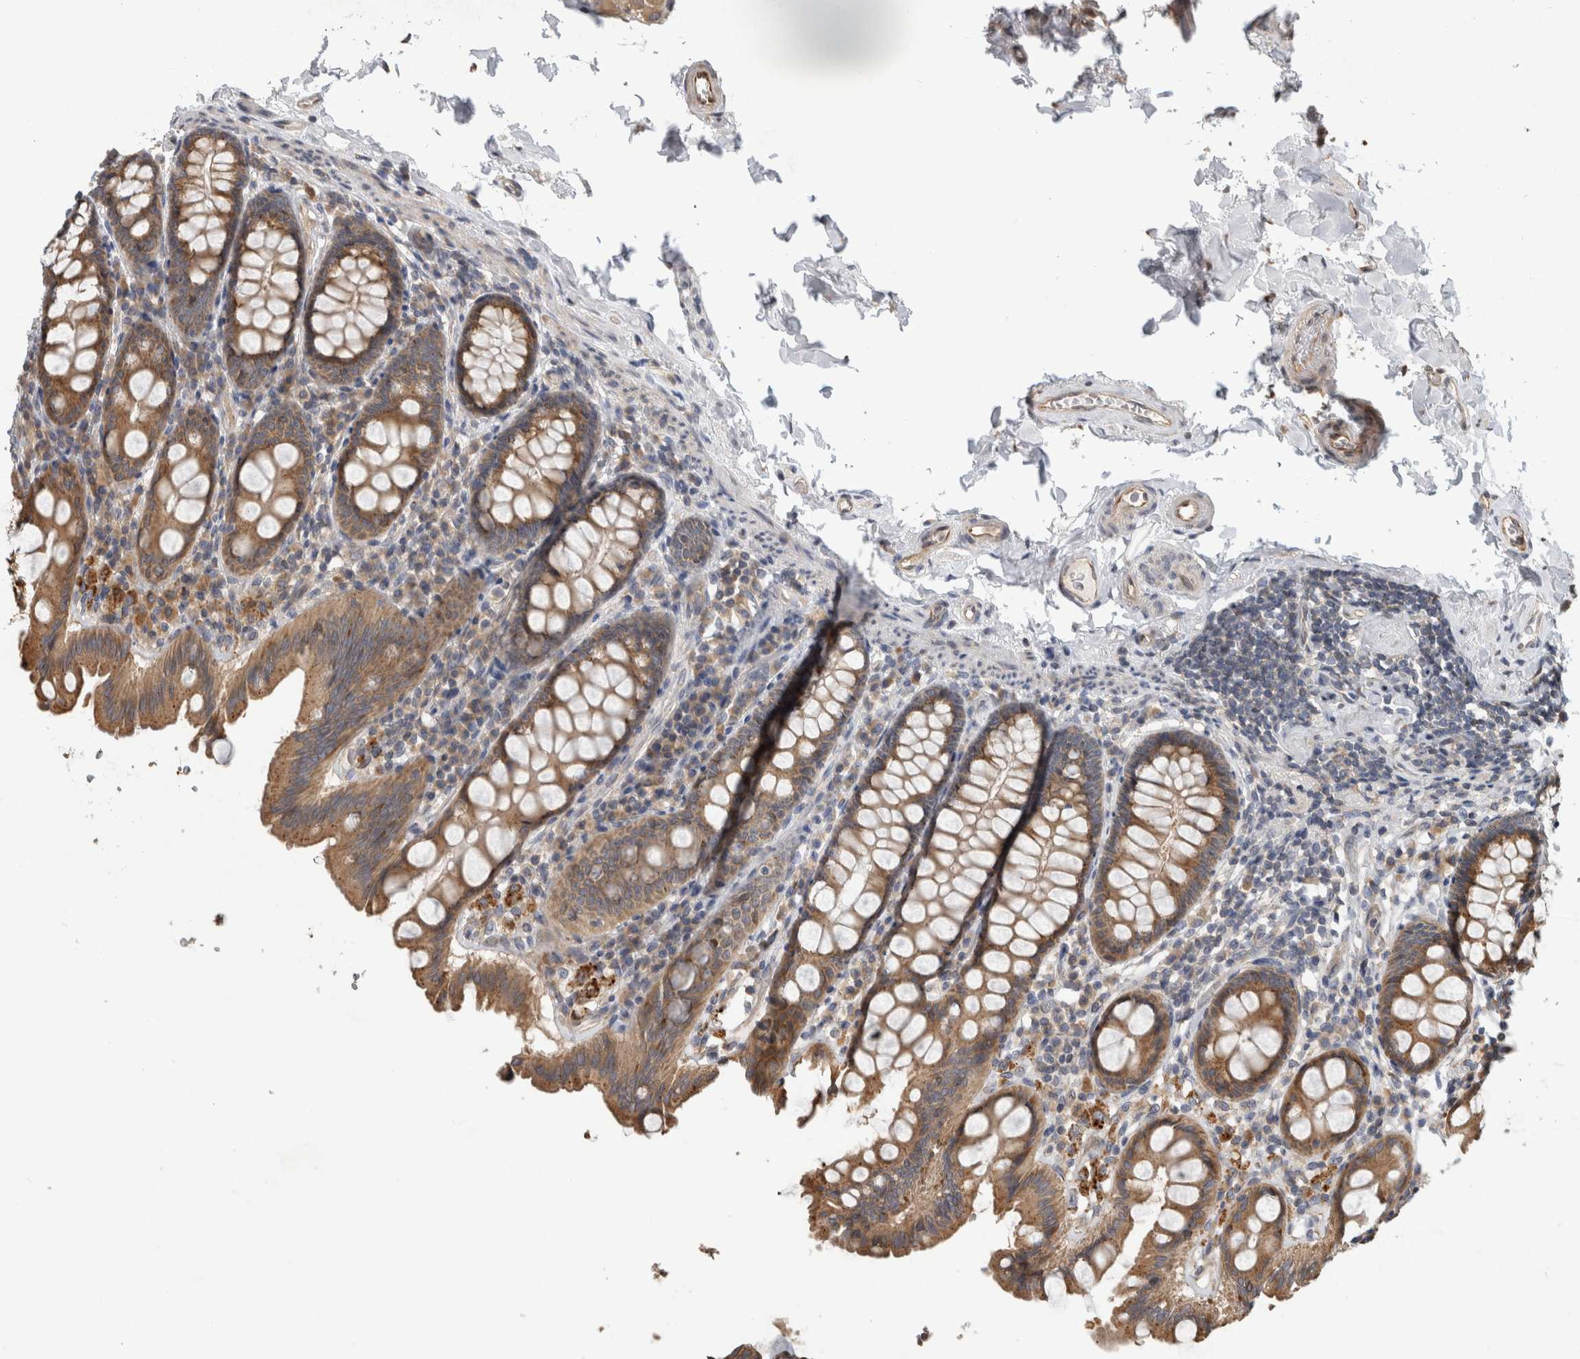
{"staining": {"intensity": "weak", "quantity": ">75%", "location": "cytoplasmic/membranous"}, "tissue": "colon", "cell_type": "Endothelial cells", "image_type": "normal", "snomed": [{"axis": "morphology", "description": "Normal tissue, NOS"}, {"axis": "topography", "description": "Colon"}, {"axis": "topography", "description": "Peripheral nerve tissue"}], "caption": "Protein staining exhibits weak cytoplasmic/membranous staining in about >75% of endothelial cells in unremarkable colon.", "gene": "PARP6", "patient": {"sex": "female", "age": 61}}